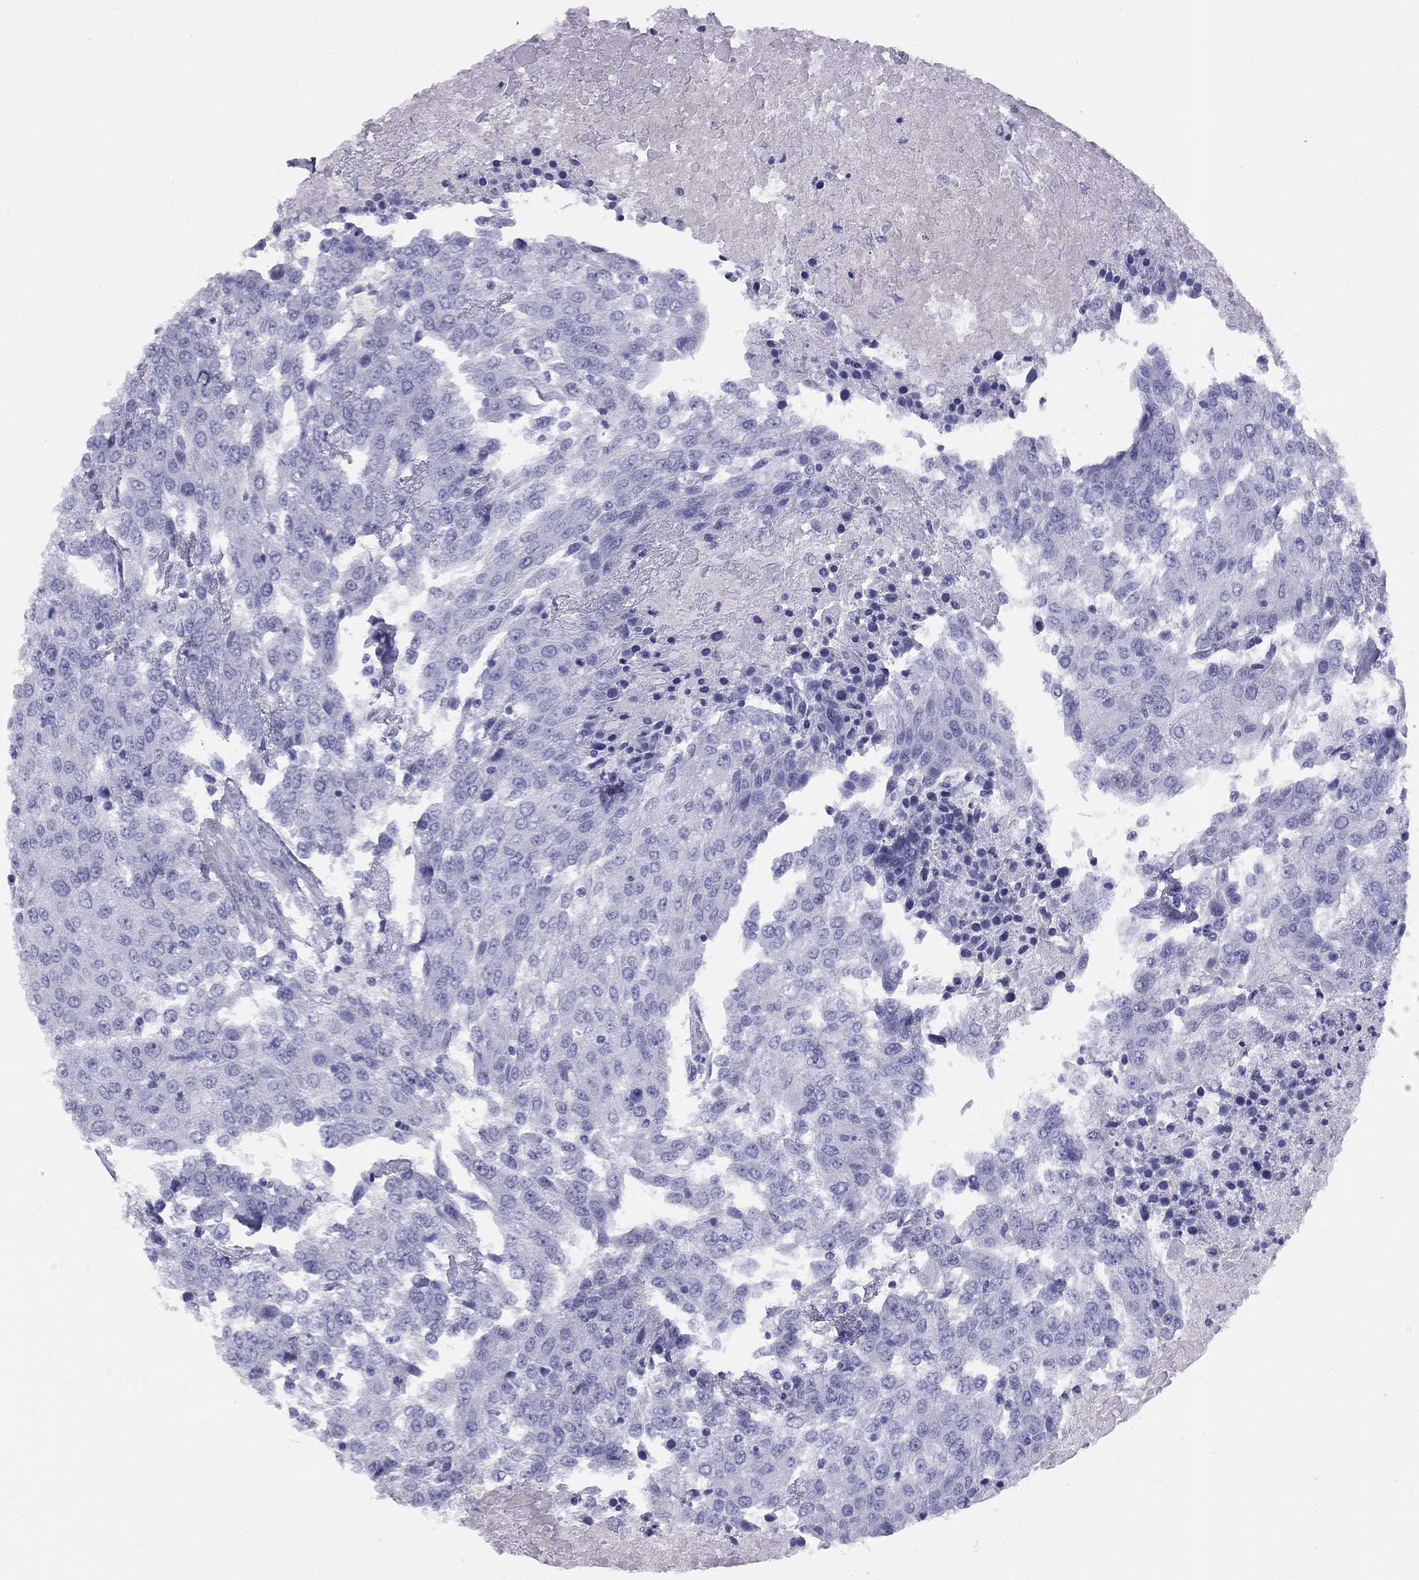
{"staining": {"intensity": "negative", "quantity": "none", "location": "none"}, "tissue": "urothelial cancer", "cell_type": "Tumor cells", "image_type": "cancer", "snomed": [{"axis": "morphology", "description": "Urothelial carcinoma, High grade"}, {"axis": "topography", "description": "Urinary bladder"}], "caption": "The image demonstrates no staining of tumor cells in urothelial cancer.", "gene": "FSCN3", "patient": {"sex": "female", "age": 85}}